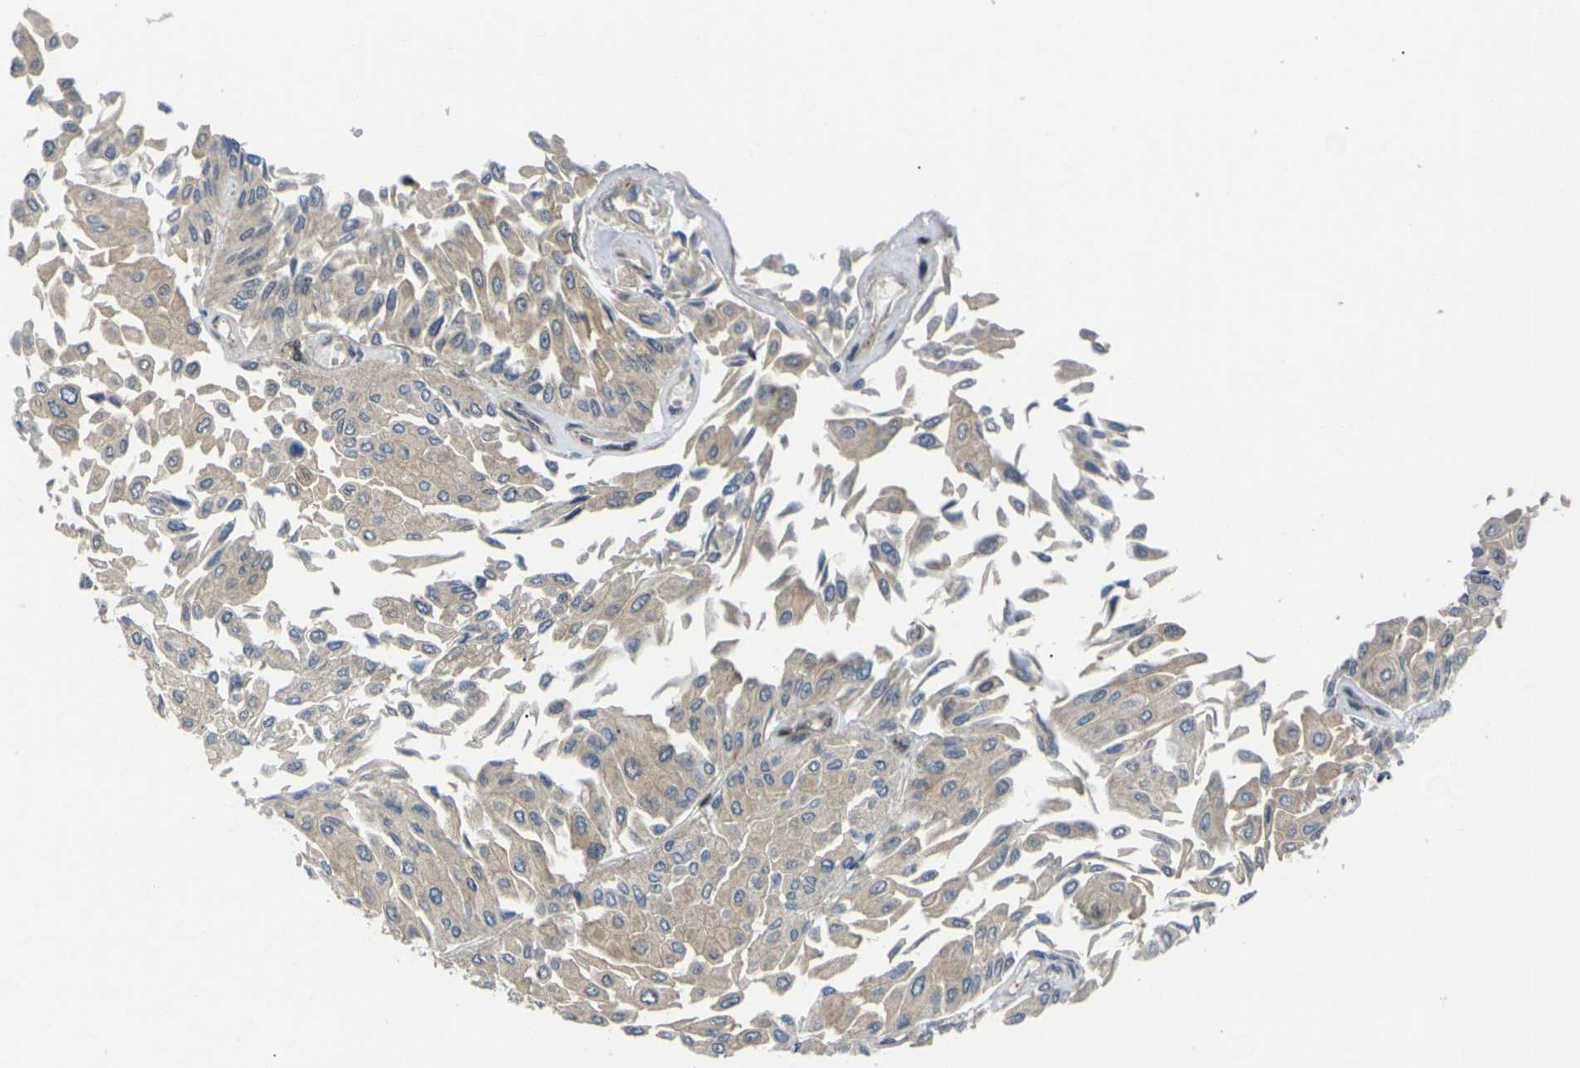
{"staining": {"intensity": "weak", "quantity": ">75%", "location": "cytoplasmic/membranous"}, "tissue": "urothelial cancer", "cell_type": "Tumor cells", "image_type": "cancer", "snomed": [{"axis": "morphology", "description": "Urothelial carcinoma, Low grade"}, {"axis": "topography", "description": "Urinary bladder"}], "caption": "This photomicrograph displays immunohistochemistry staining of human urothelial cancer, with low weak cytoplasmic/membranous expression in about >75% of tumor cells.", "gene": "RPS6KA3", "patient": {"sex": "male", "age": 67}}